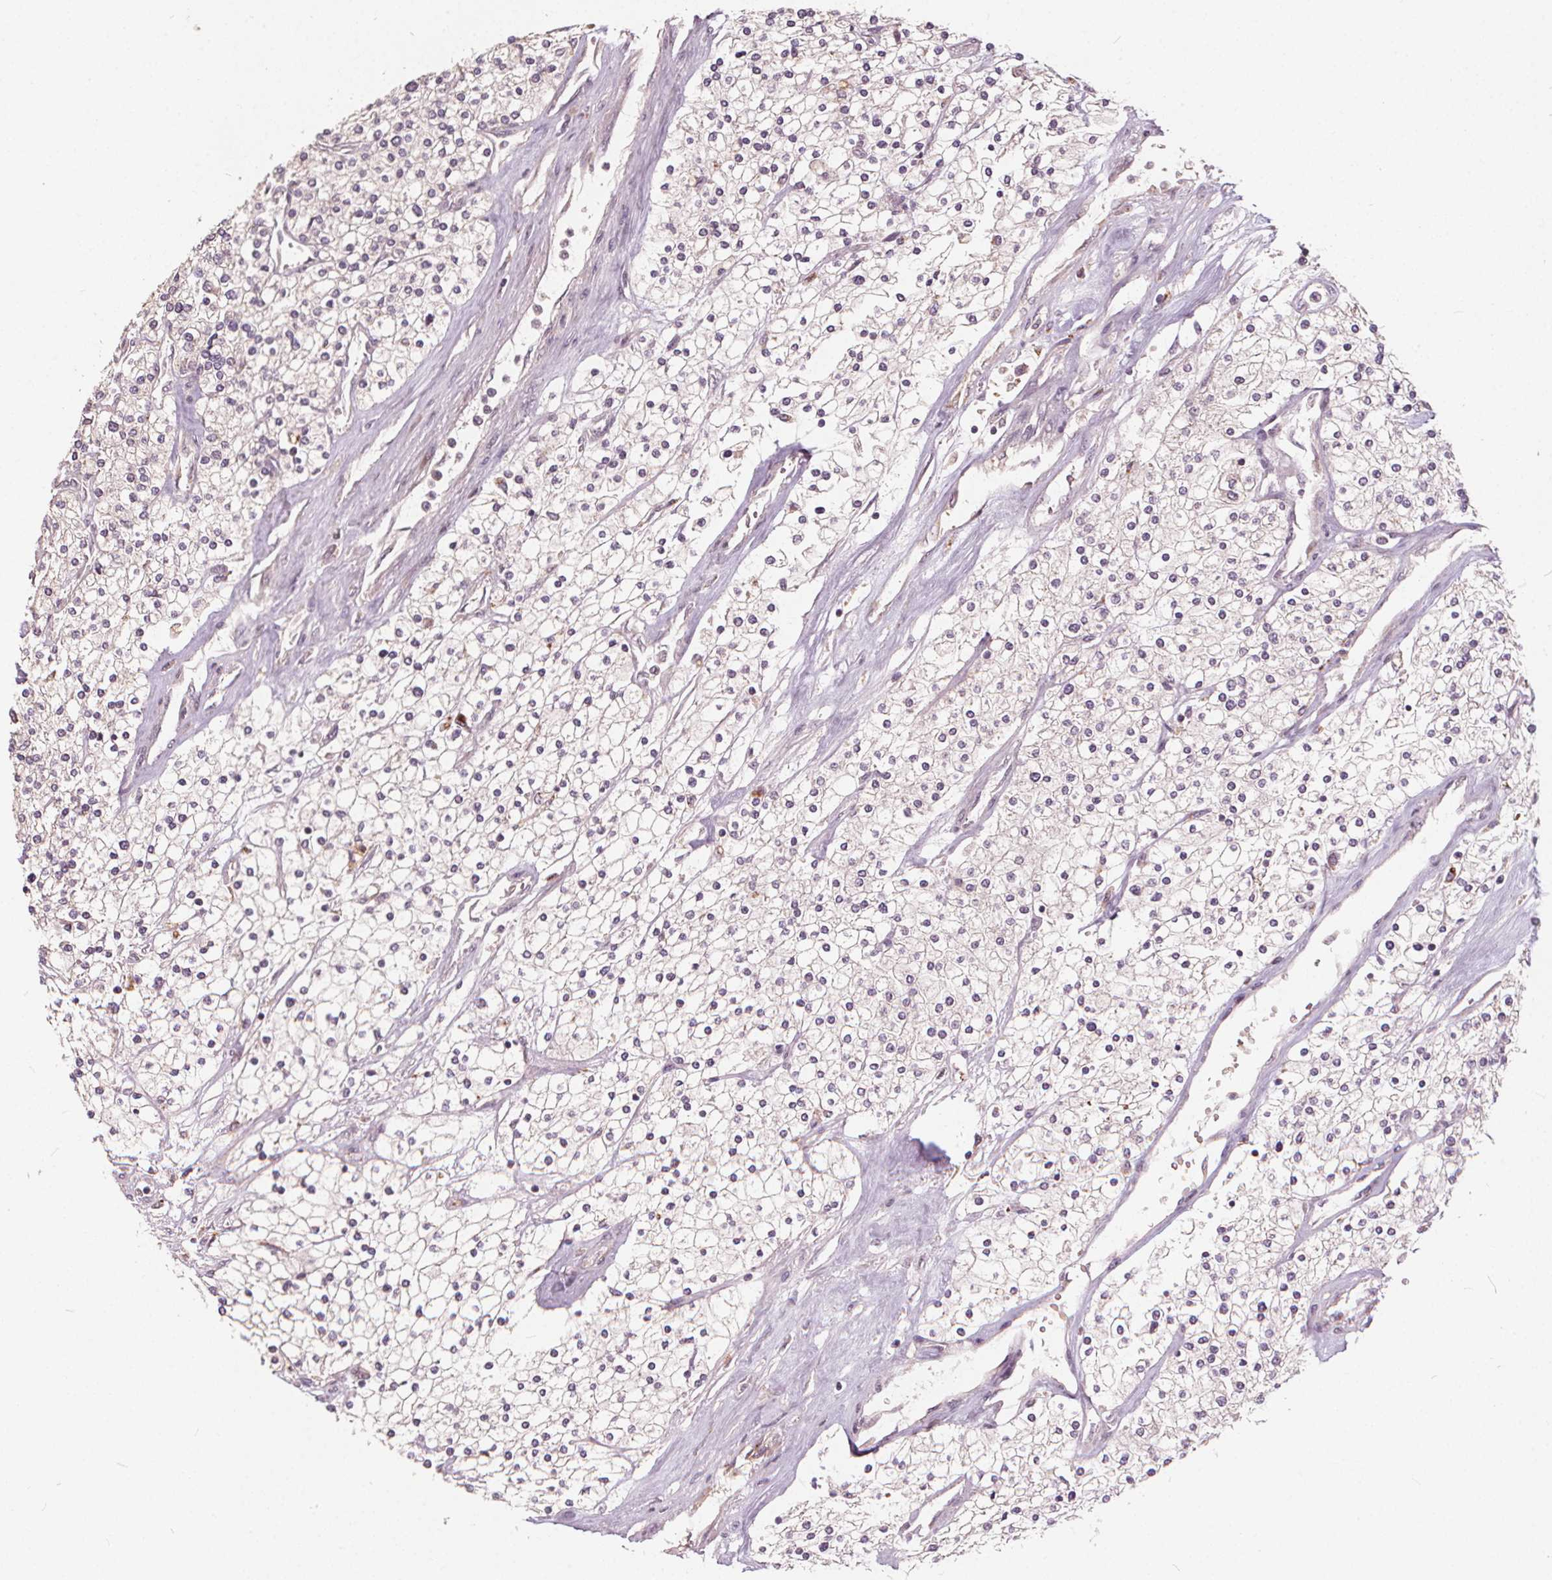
{"staining": {"intensity": "negative", "quantity": "none", "location": "none"}, "tissue": "renal cancer", "cell_type": "Tumor cells", "image_type": "cancer", "snomed": [{"axis": "morphology", "description": "Adenocarcinoma, NOS"}, {"axis": "topography", "description": "Kidney"}], "caption": "This is a photomicrograph of IHC staining of renal cancer, which shows no staining in tumor cells.", "gene": "IPO13", "patient": {"sex": "male", "age": 80}}